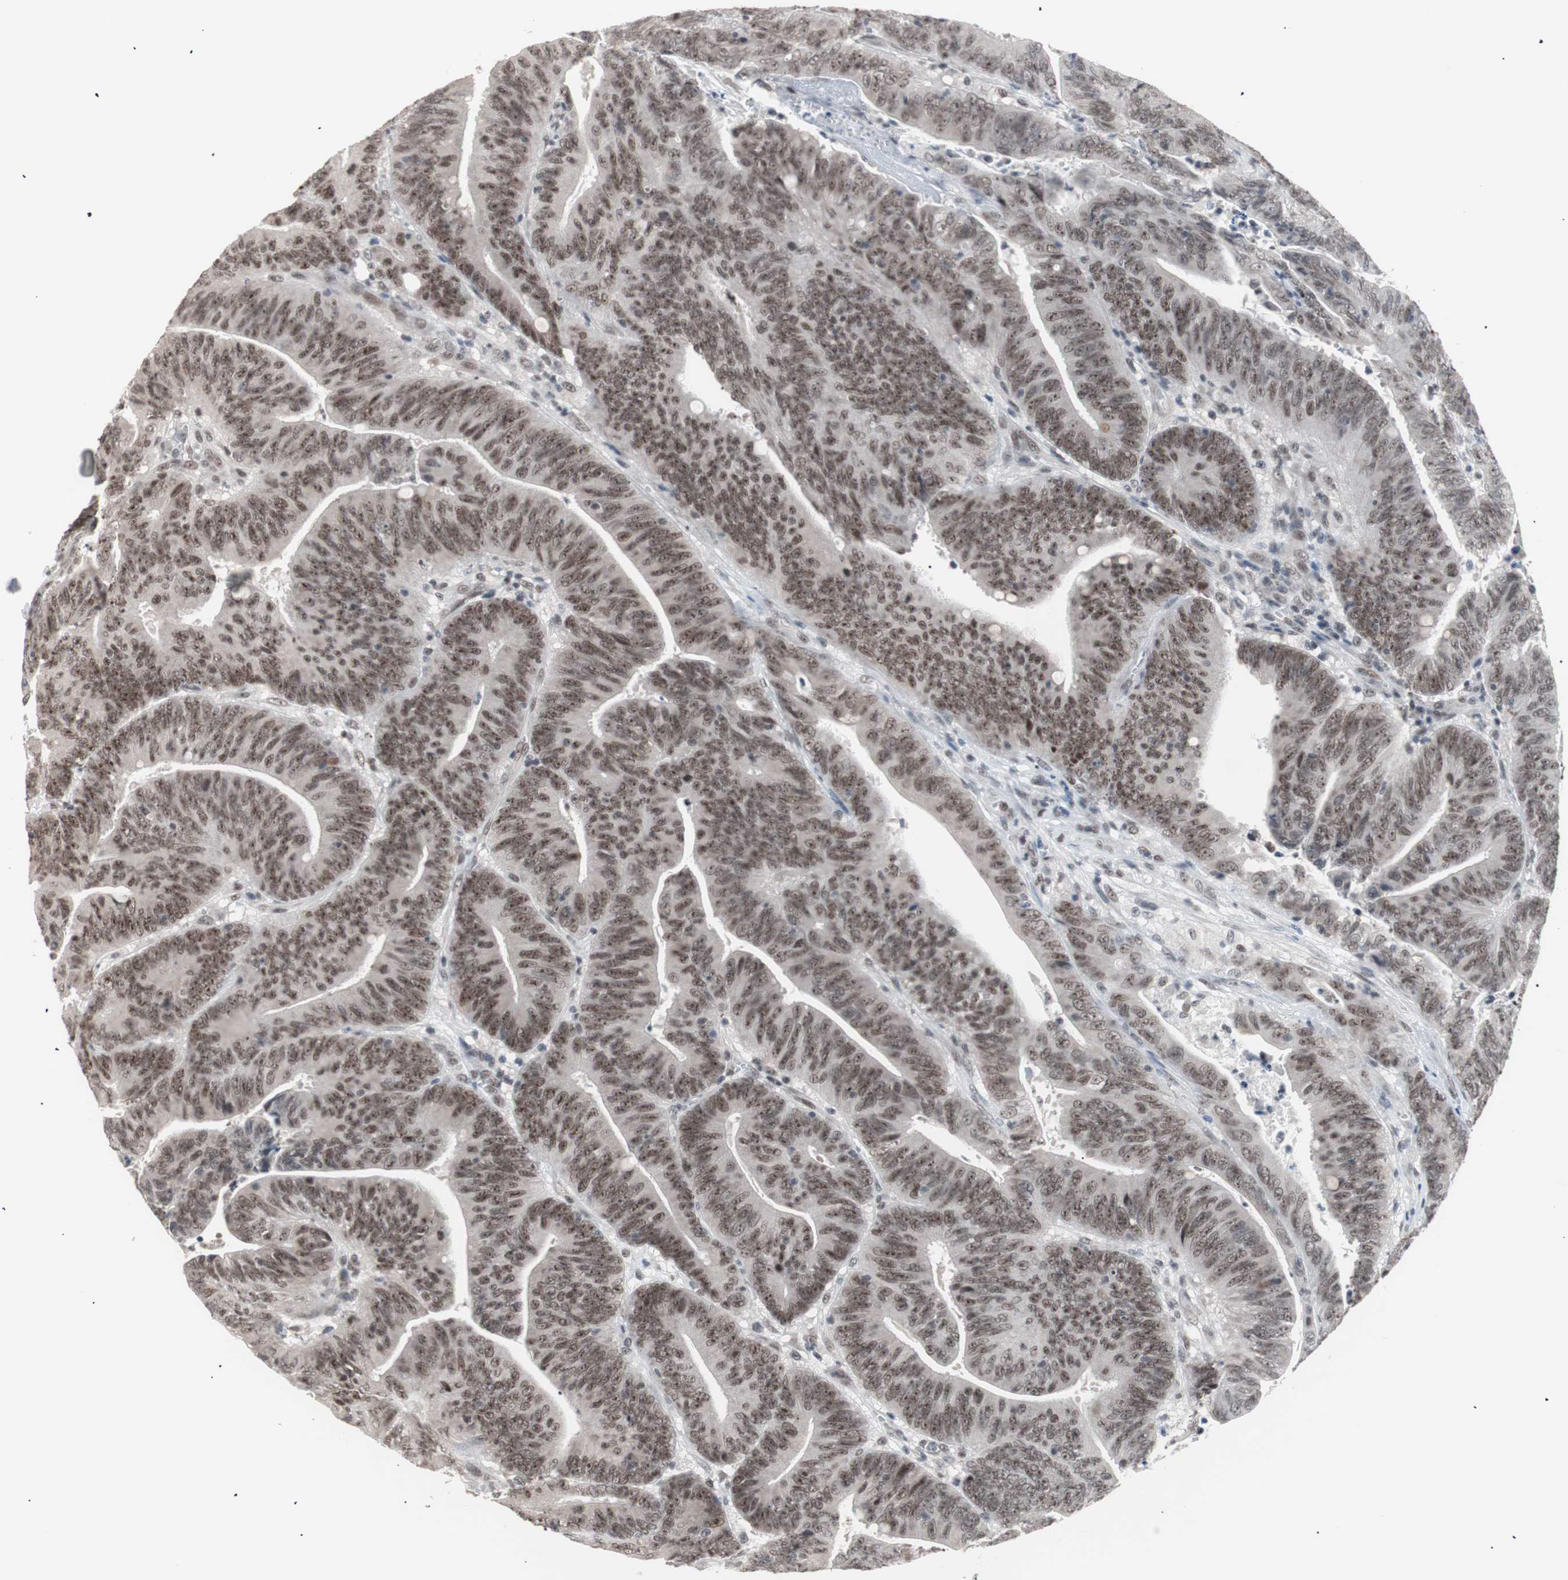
{"staining": {"intensity": "strong", "quantity": ">75%", "location": "nuclear"}, "tissue": "colorectal cancer", "cell_type": "Tumor cells", "image_type": "cancer", "snomed": [{"axis": "morphology", "description": "Adenocarcinoma, NOS"}, {"axis": "topography", "description": "Colon"}], "caption": "Adenocarcinoma (colorectal) stained with a protein marker reveals strong staining in tumor cells.", "gene": "LIG3", "patient": {"sex": "male", "age": 45}}